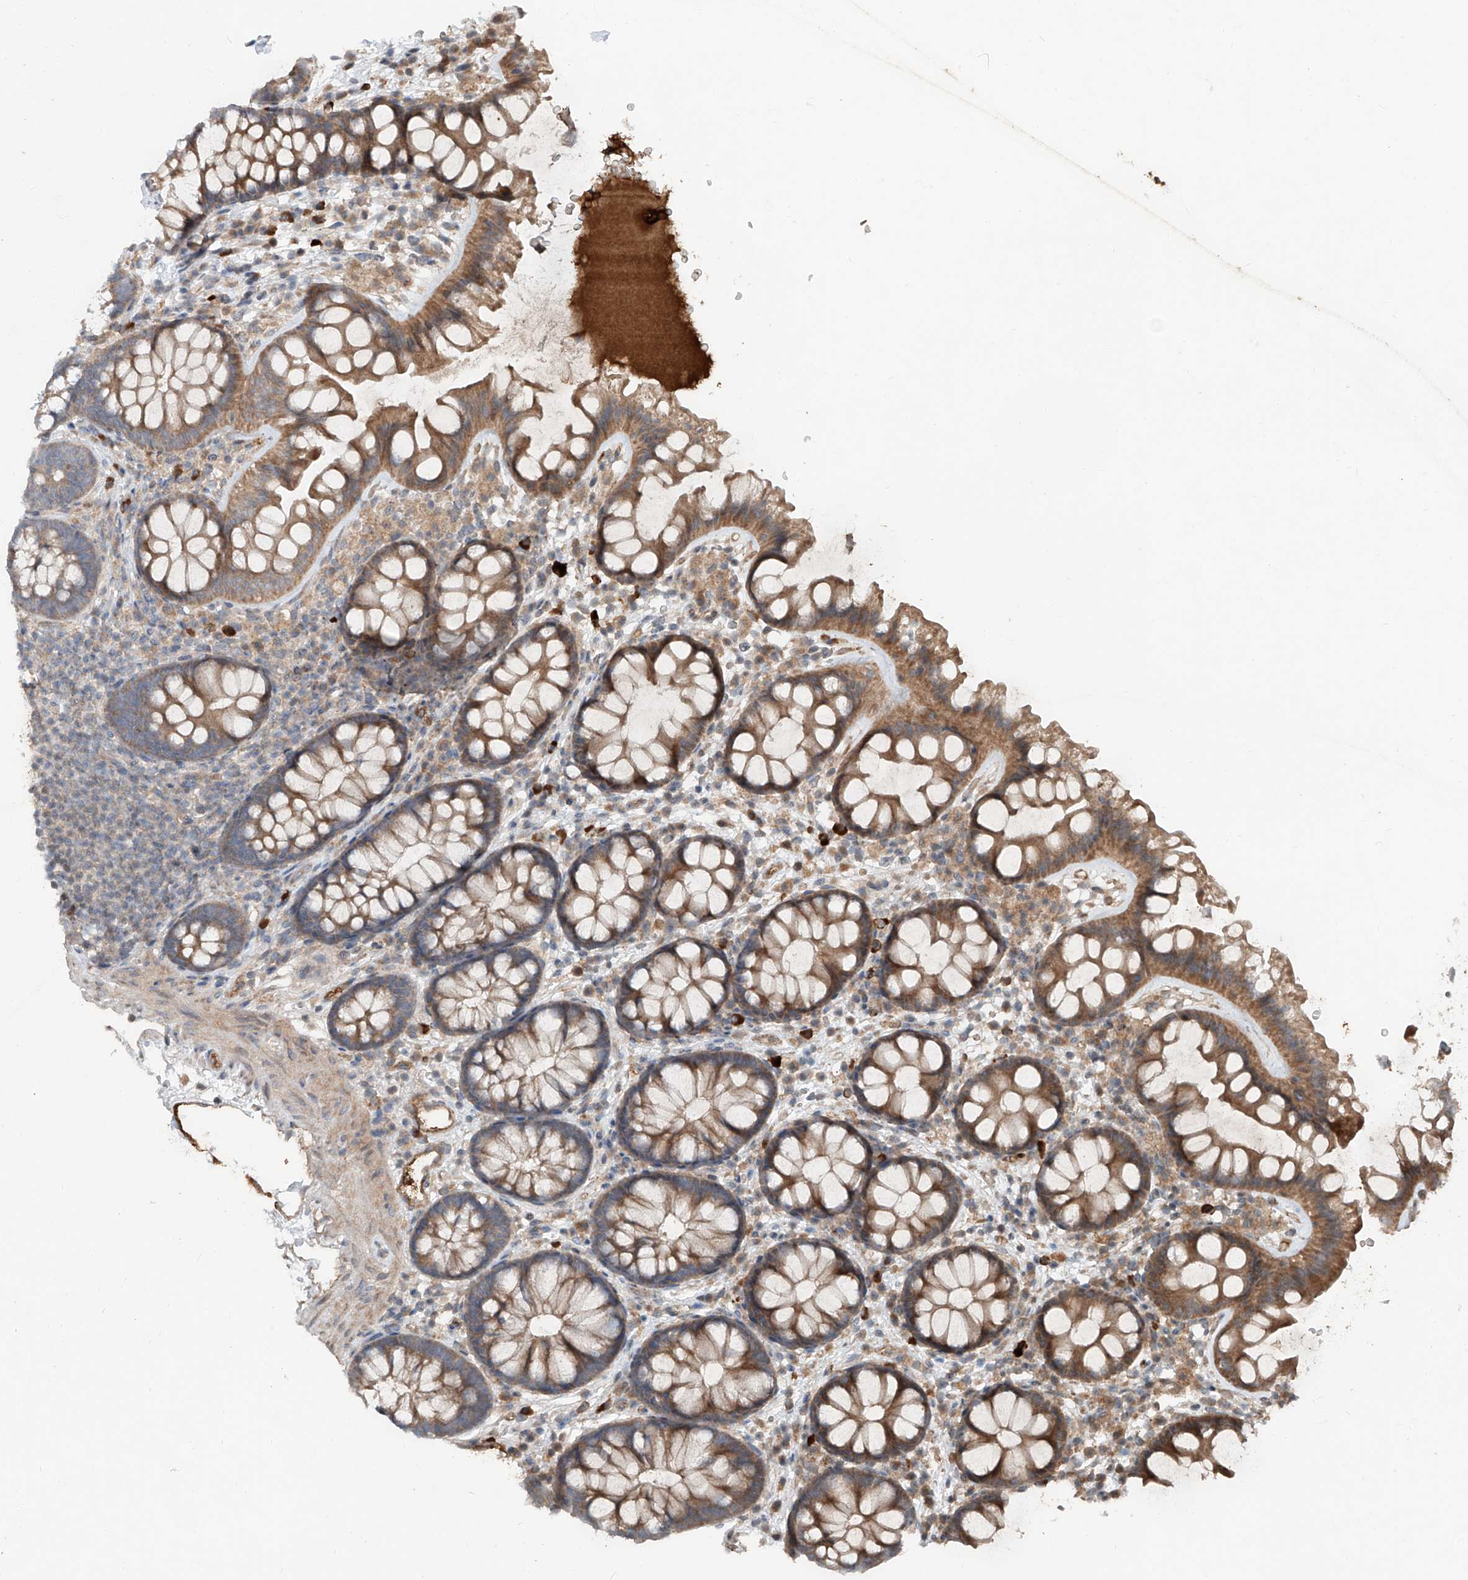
{"staining": {"intensity": "moderate", "quantity": ">75%", "location": "cytoplasmic/membranous"}, "tissue": "colon", "cell_type": "Endothelial cells", "image_type": "normal", "snomed": [{"axis": "morphology", "description": "Normal tissue, NOS"}, {"axis": "topography", "description": "Colon"}], "caption": "Immunohistochemical staining of unremarkable colon exhibits >75% levels of moderate cytoplasmic/membranous protein staining in approximately >75% of endothelial cells. Using DAB (brown) and hematoxylin (blue) stains, captured at high magnification using brightfield microscopy.", "gene": "ADAM23", "patient": {"sex": "female", "age": 62}}